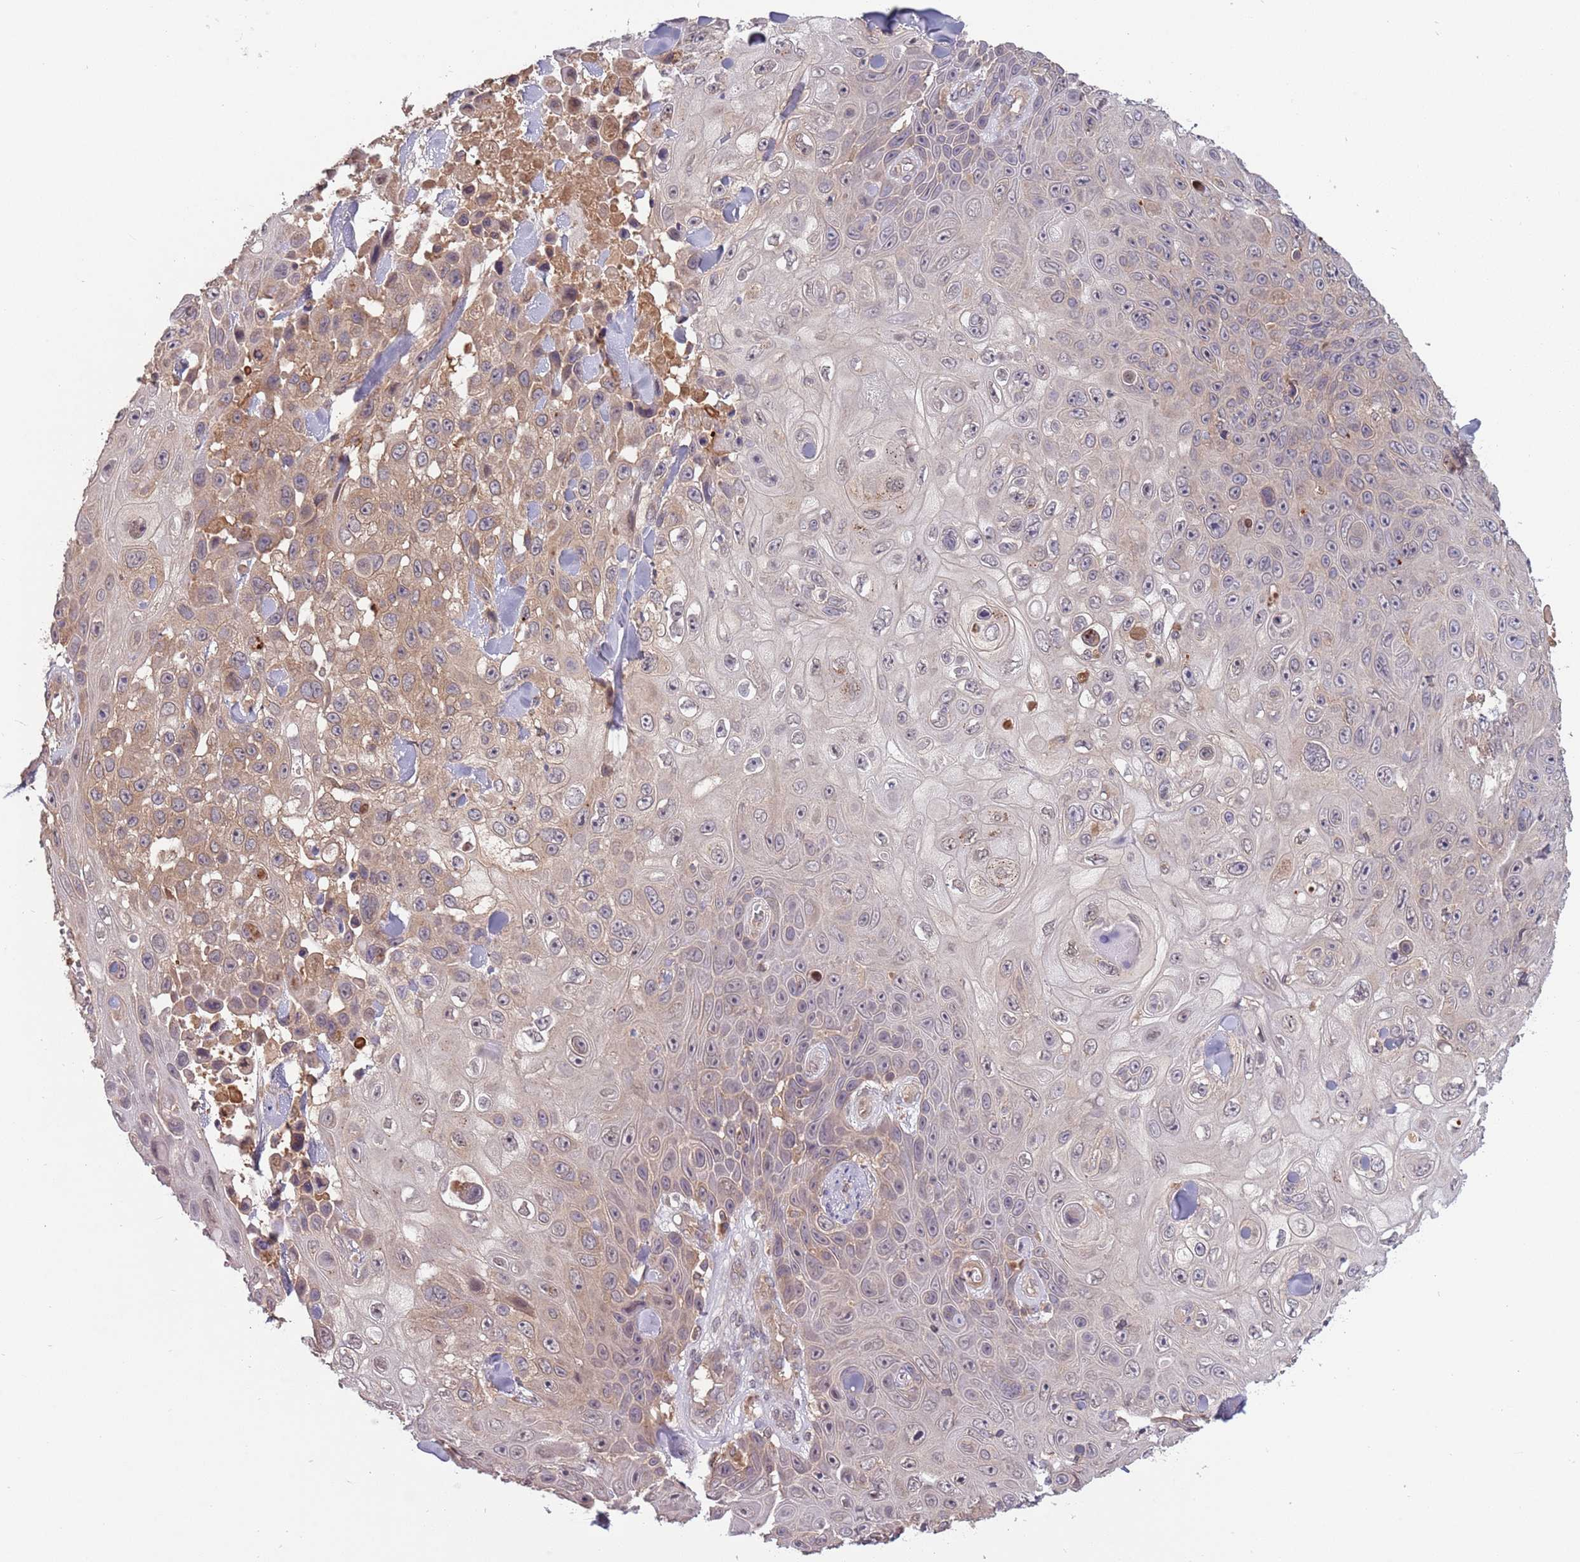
{"staining": {"intensity": "weak", "quantity": "<25%", "location": "cytoplasmic/membranous"}, "tissue": "skin cancer", "cell_type": "Tumor cells", "image_type": "cancer", "snomed": [{"axis": "morphology", "description": "Squamous cell carcinoma, NOS"}, {"axis": "topography", "description": "Skin"}], "caption": "IHC photomicrograph of neoplastic tissue: human skin cancer (squamous cell carcinoma) stained with DAB reveals no significant protein staining in tumor cells. (Stains: DAB (3,3'-diaminobenzidine) immunohistochemistry (IHC) with hematoxylin counter stain, Microscopy: brightfield microscopy at high magnification).", "gene": "USP32", "patient": {"sex": "male", "age": 82}}